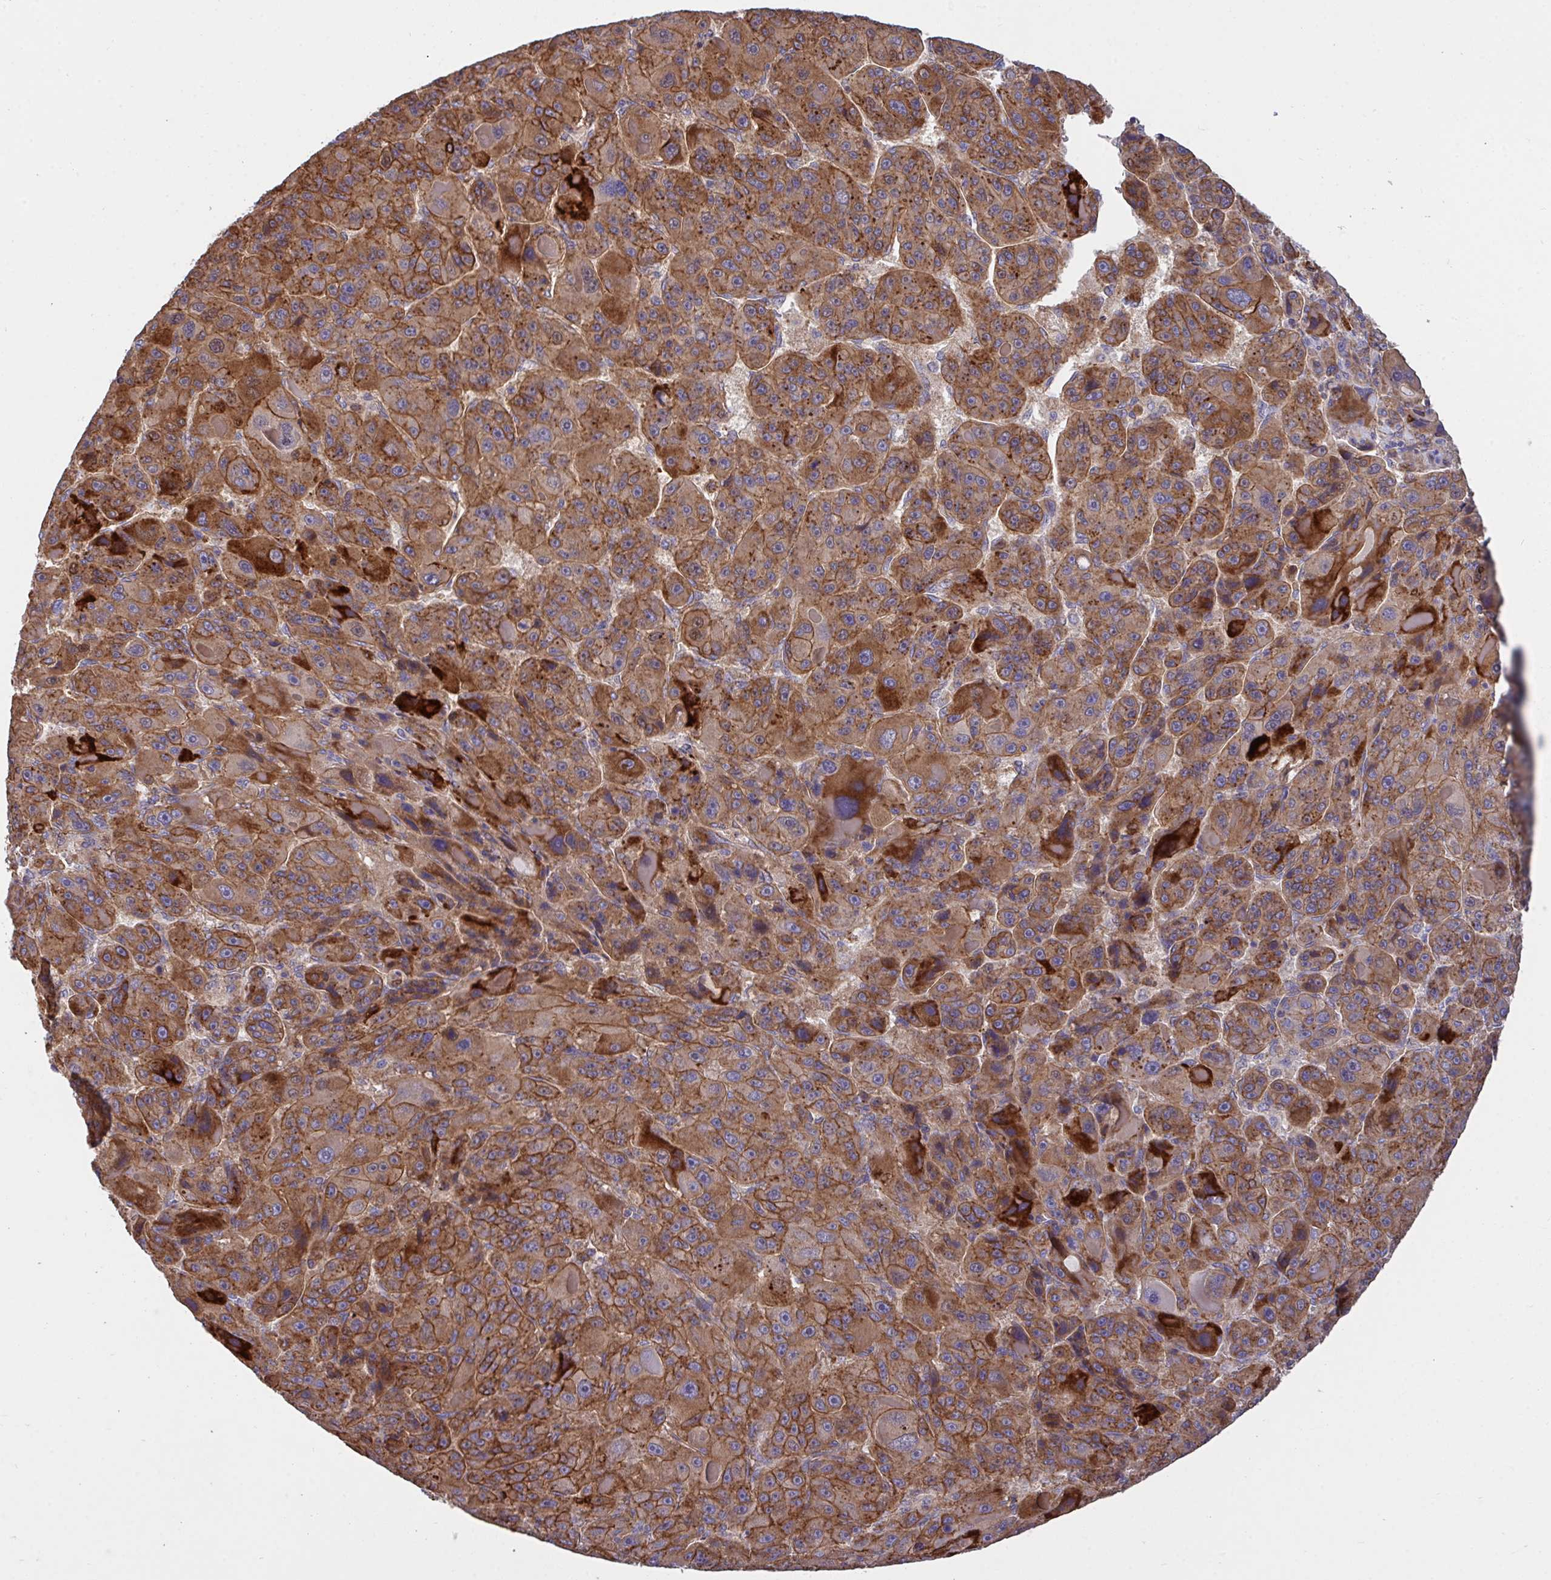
{"staining": {"intensity": "moderate", "quantity": ">75%", "location": "cytoplasmic/membranous"}, "tissue": "liver cancer", "cell_type": "Tumor cells", "image_type": "cancer", "snomed": [{"axis": "morphology", "description": "Carcinoma, Hepatocellular, NOS"}, {"axis": "topography", "description": "Liver"}], "caption": "IHC (DAB (3,3'-diaminobenzidine)) staining of liver cancer (hepatocellular carcinoma) exhibits moderate cytoplasmic/membranous protein positivity in approximately >75% of tumor cells.", "gene": "C4orf36", "patient": {"sex": "male", "age": 76}}